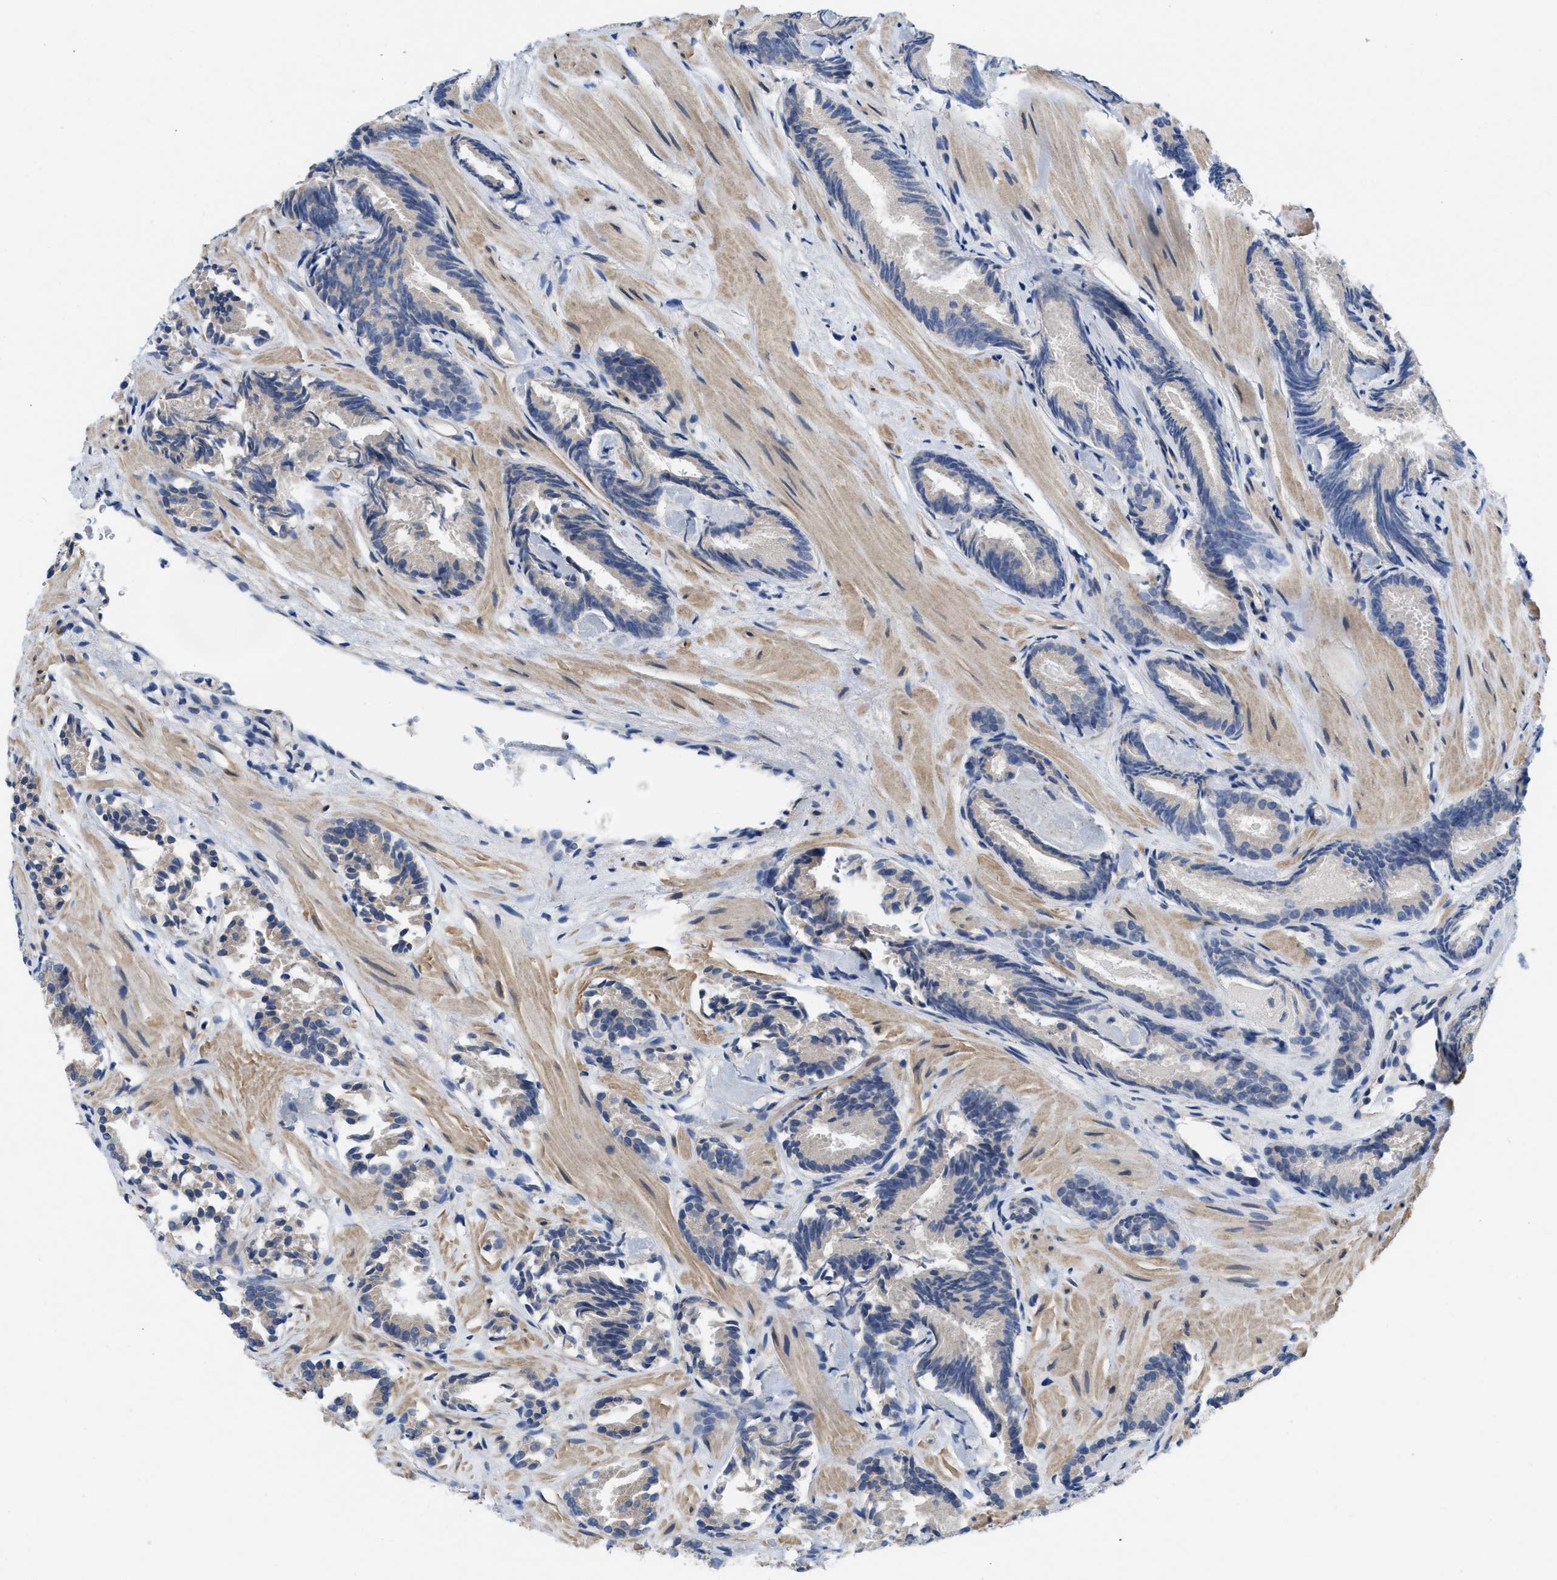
{"staining": {"intensity": "negative", "quantity": "none", "location": "none"}, "tissue": "prostate cancer", "cell_type": "Tumor cells", "image_type": "cancer", "snomed": [{"axis": "morphology", "description": "Adenocarcinoma, Low grade"}, {"axis": "topography", "description": "Prostate"}], "caption": "High power microscopy photomicrograph of an immunohistochemistry (IHC) photomicrograph of prostate cancer (low-grade adenocarcinoma), revealing no significant positivity in tumor cells. (DAB IHC with hematoxylin counter stain).", "gene": "EOGT", "patient": {"sex": "male", "age": 51}}